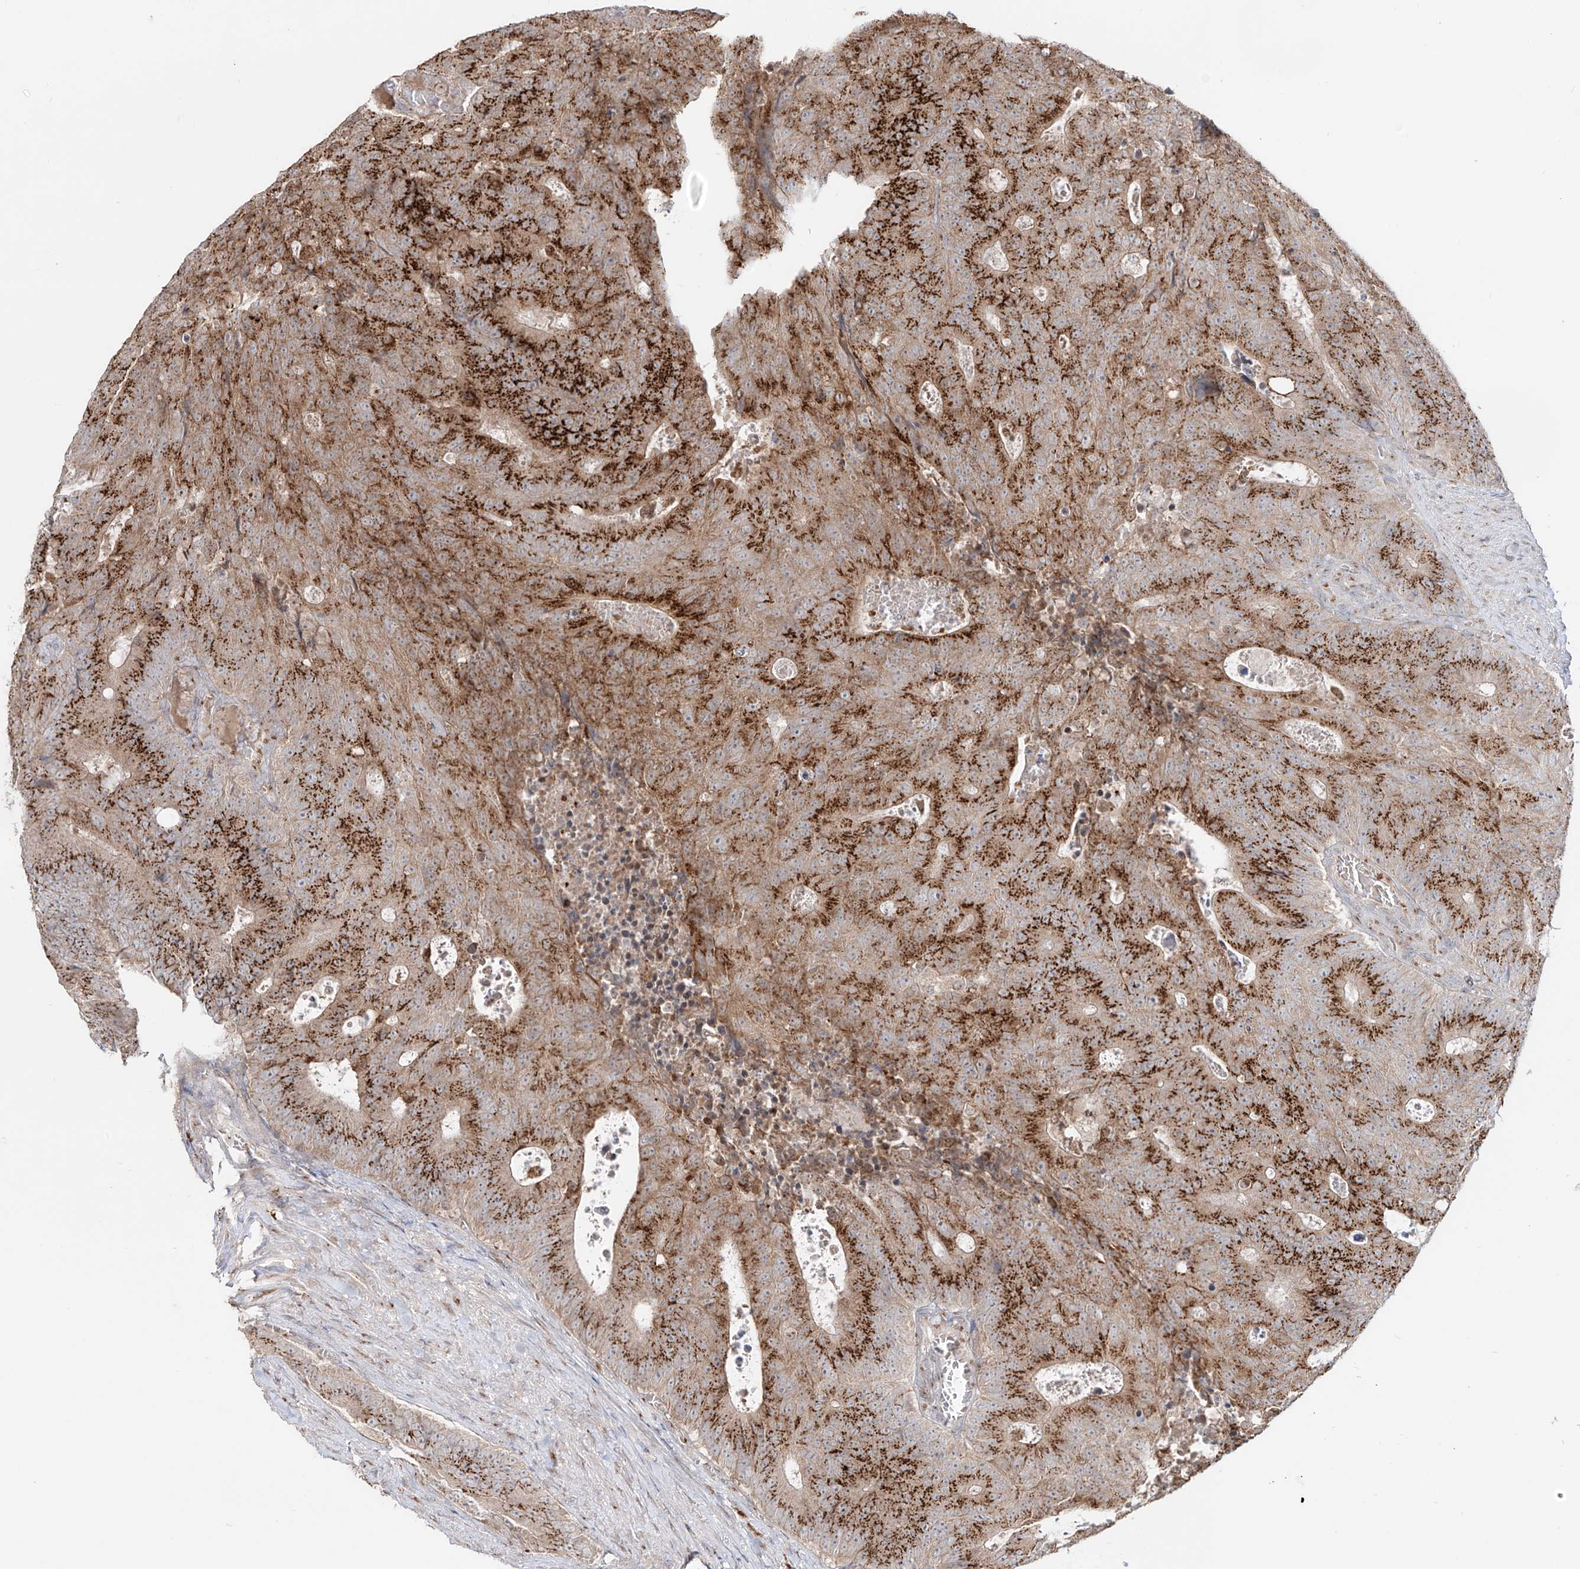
{"staining": {"intensity": "moderate", "quantity": ">75%", "location": "cytoplasmic/membranous"}, "tissue": "colorectal cancer", "cell_type": "Tumor cells", "image_type": "cancer", "snomed": [{"axis": "morphology", "description": "Adenocarcinoma, NOS"}, {"axis": "topography", "description": "Colon"}], "caption": "IHC (DAB) staining of adenocarcinoma (colorectal) exhibits moderate cytoplasmic/membranous protein expression in about >75% of tumor cells. Immunohistochemistry stains the protein of interest in brown and the nuclei are stained blue.", "gene": "BSDC1", "patient": {"sex": "male", "age": 87}}